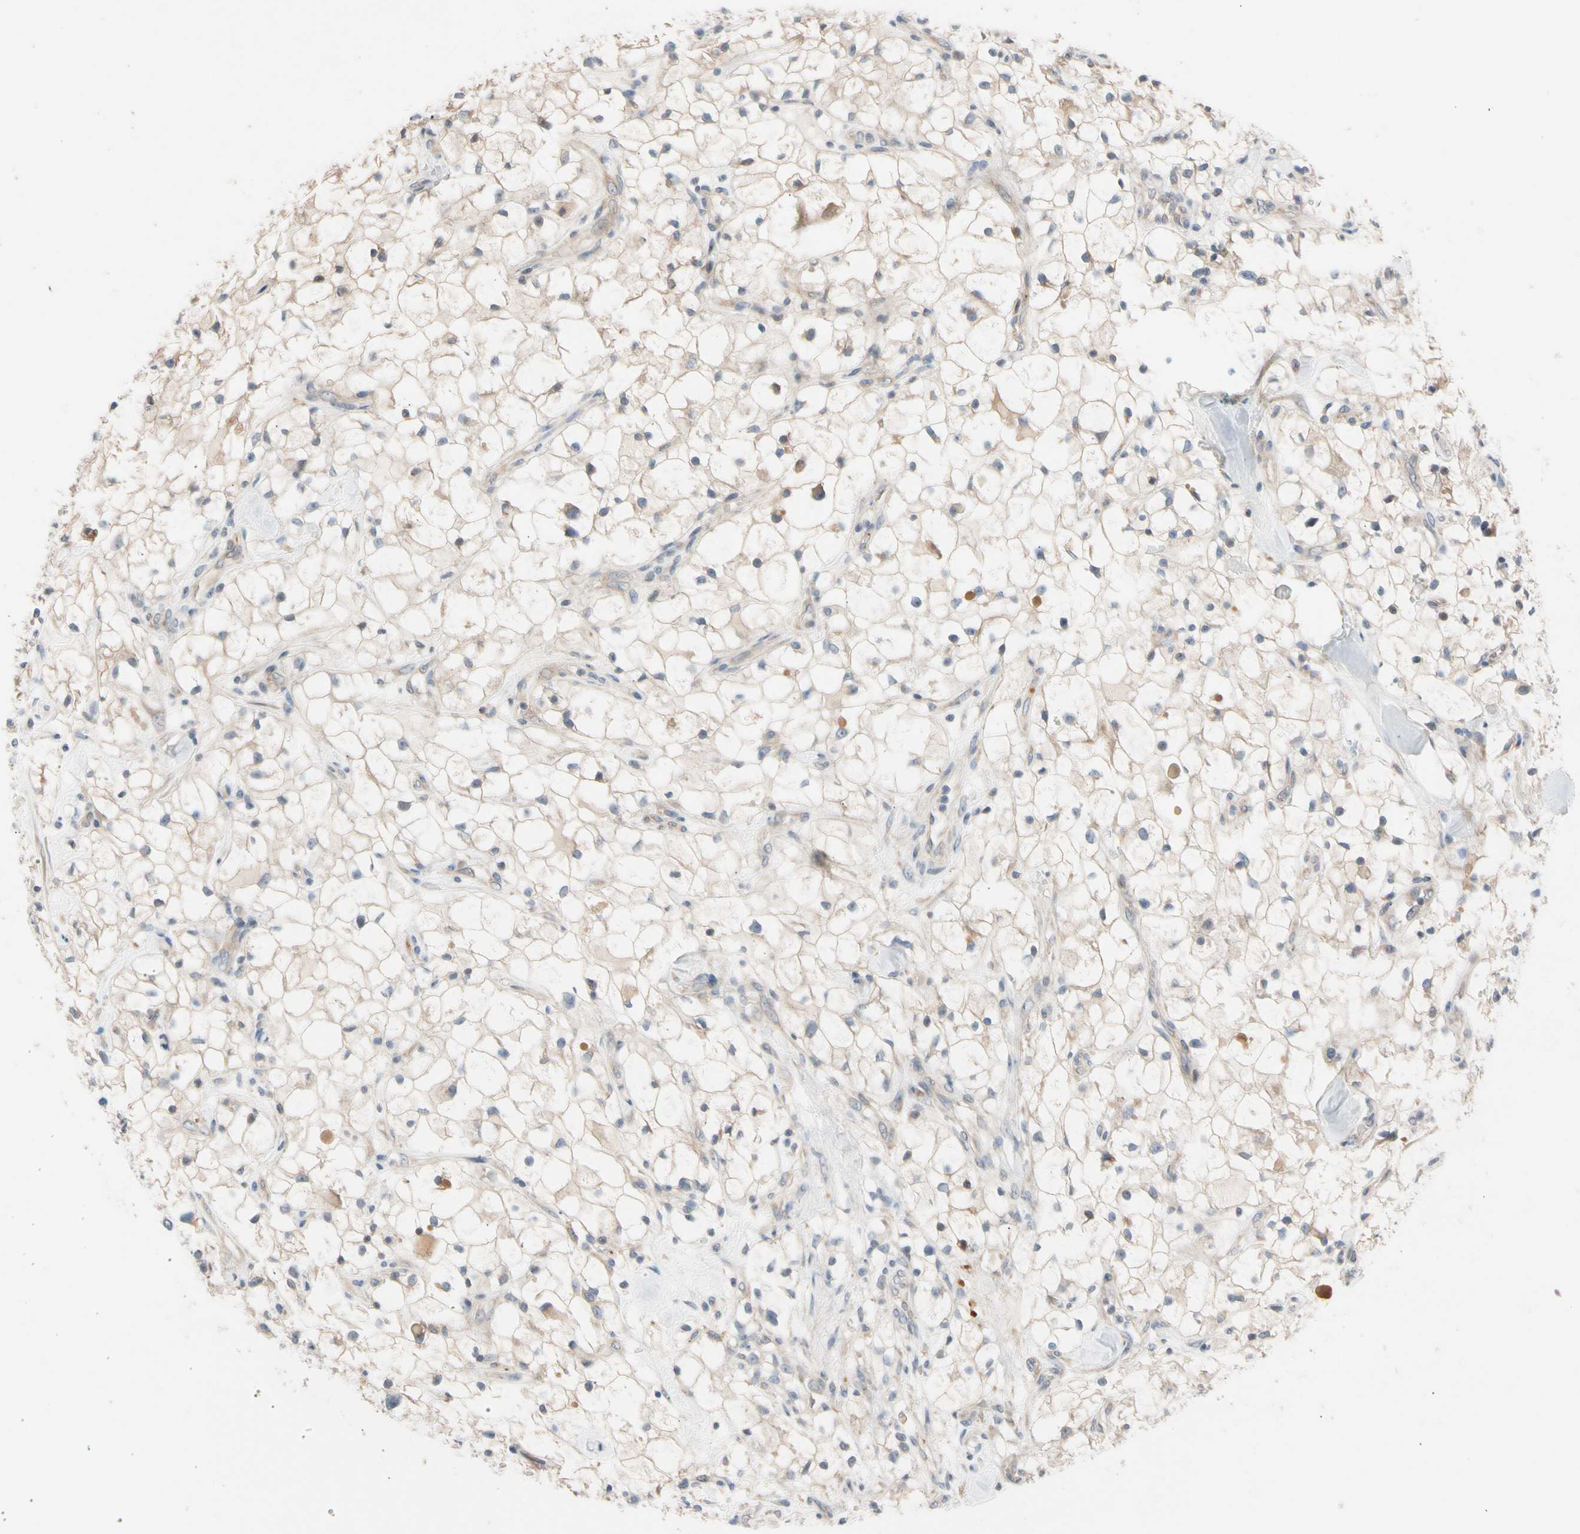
{"staining": {"intensity": "negative", "quantity": "none", "location": "none"}, "tissue": "renal cancer", "cell_type": "Tumor cells", "image_type": "cancer", "snomed": [{"axis": "morphology", "description": "Adenocarcinoma, NOS"}, {"axis": "topography", "description": "Kidney"}], "caption": "DAB (3,3'-diaminobenzidine) immunohistochemical staining of renal cancer shows no significant staining in tumor cells.", "gene": "CNST", "patient": {"sex": "female", "age": 60}}